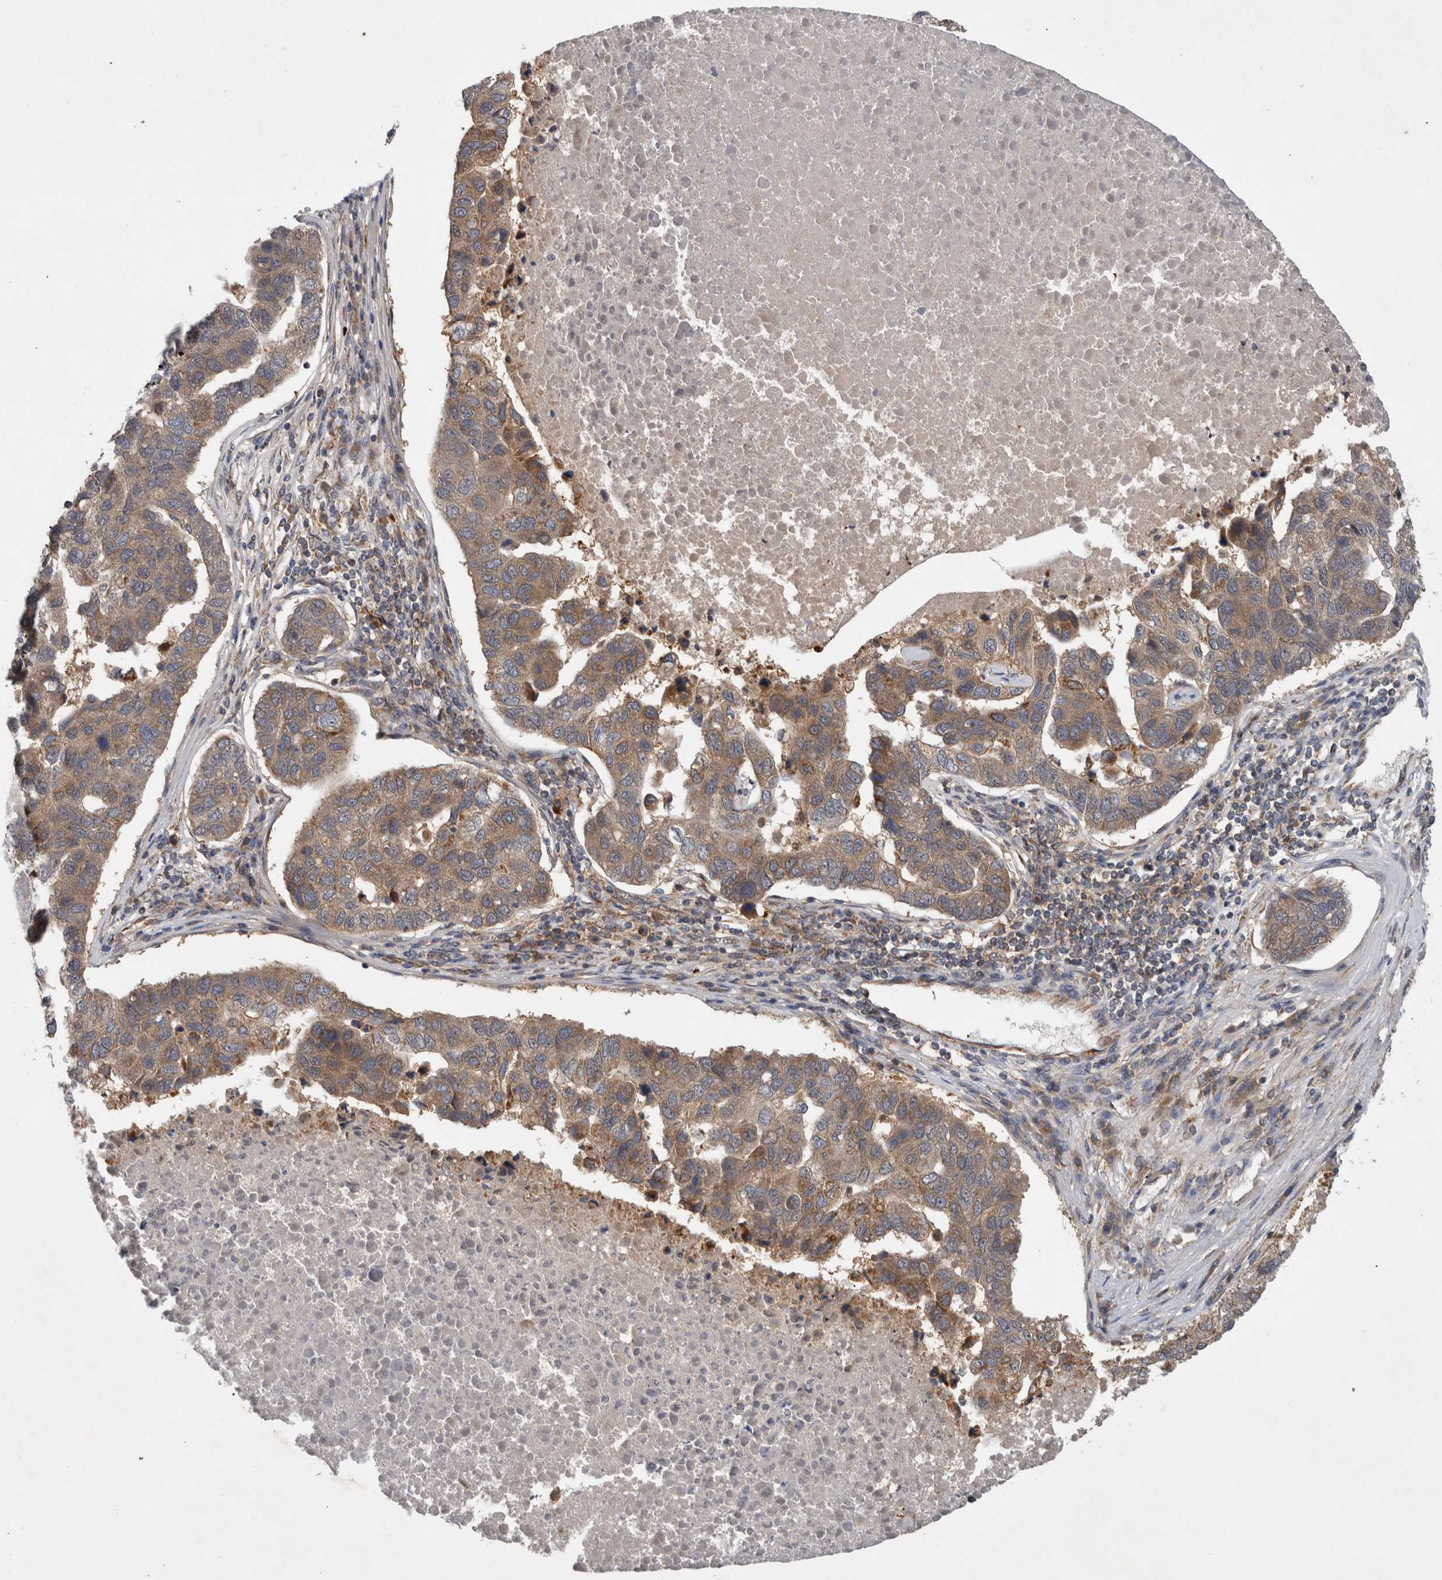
{"staining": {"intensity": "moderate", "quantity": ">75%", "location": "cytoplasmic/membranous"}, "tissue": "pancreatic cancer", "cell_type": "Tumor cells", "image_type": "cancer", "snomed": [{"axis": "morphology", "description": "Adenocarcinoma, NOS"}, {"axis": "topography", "description": "Pancreas"}], "caption": "Pancreatic cancer (adenocarcinoma) stained with a protein marker shows moderate staining in tumor cells.", "gene": "PDCD2", "patient": {"sex": "female", "age": 61}}